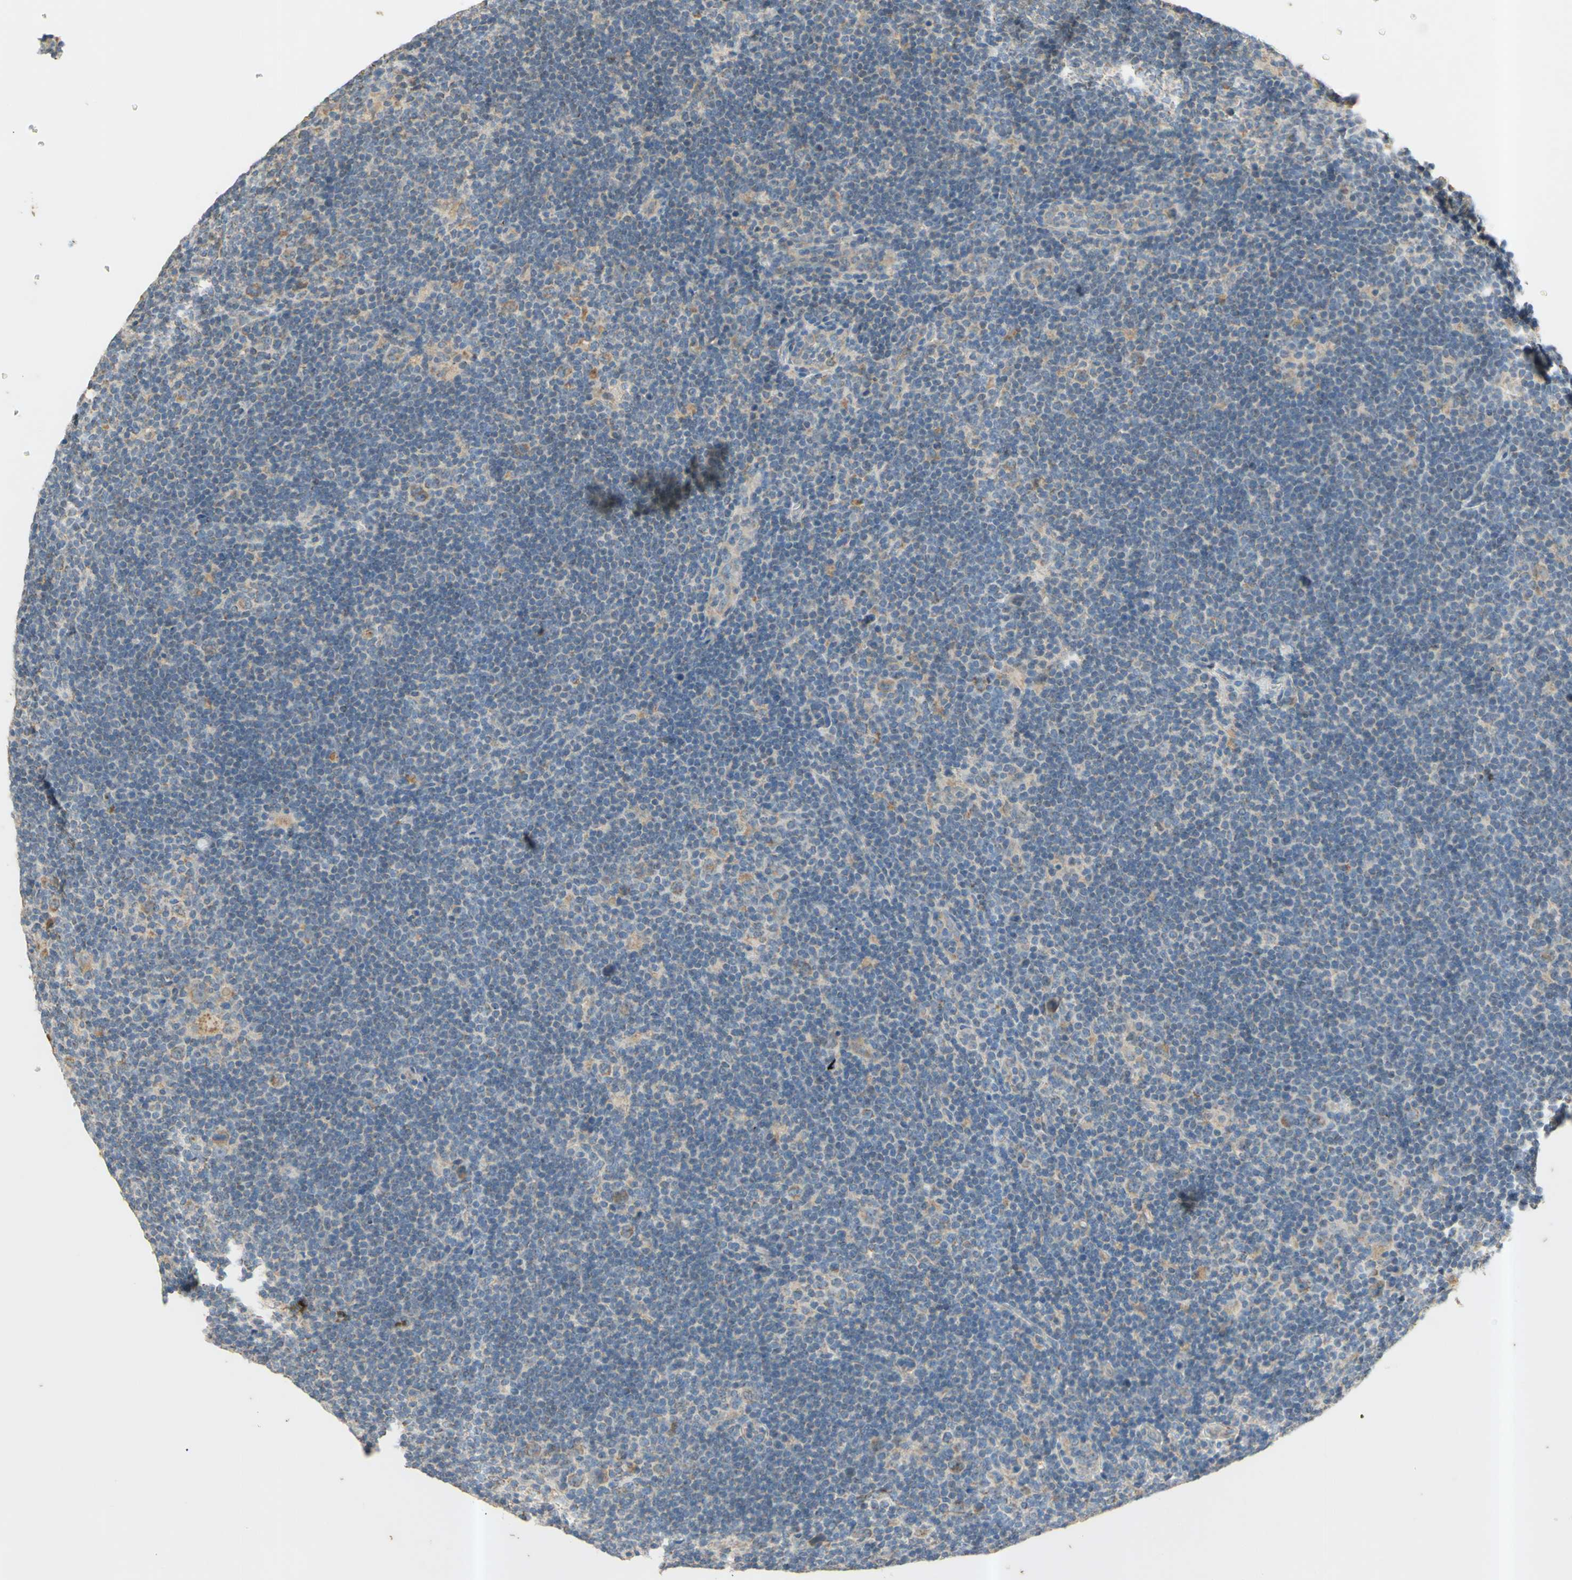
{"staining": {"intensity": "moderate", "quantity": ">75%", "location": "cytoplasmic/membranous"}, "tissue": "lymphoma", "cell_type": "Tumor cells", "image_type": "cancer", "snomed": [{"axis": "morphology", "description": "Hodgkin's disease, NOS"}, {"axis": "topography", "description": "Lymph node"}], "caption": "Lymphoma stained for a protein (brown) exhibits moderate cytoplasmic/membranous positive expression in approximately >75% of tumor cells.", "gene": "PTGIS", "patient": {"sex": "female", "age": 57}}